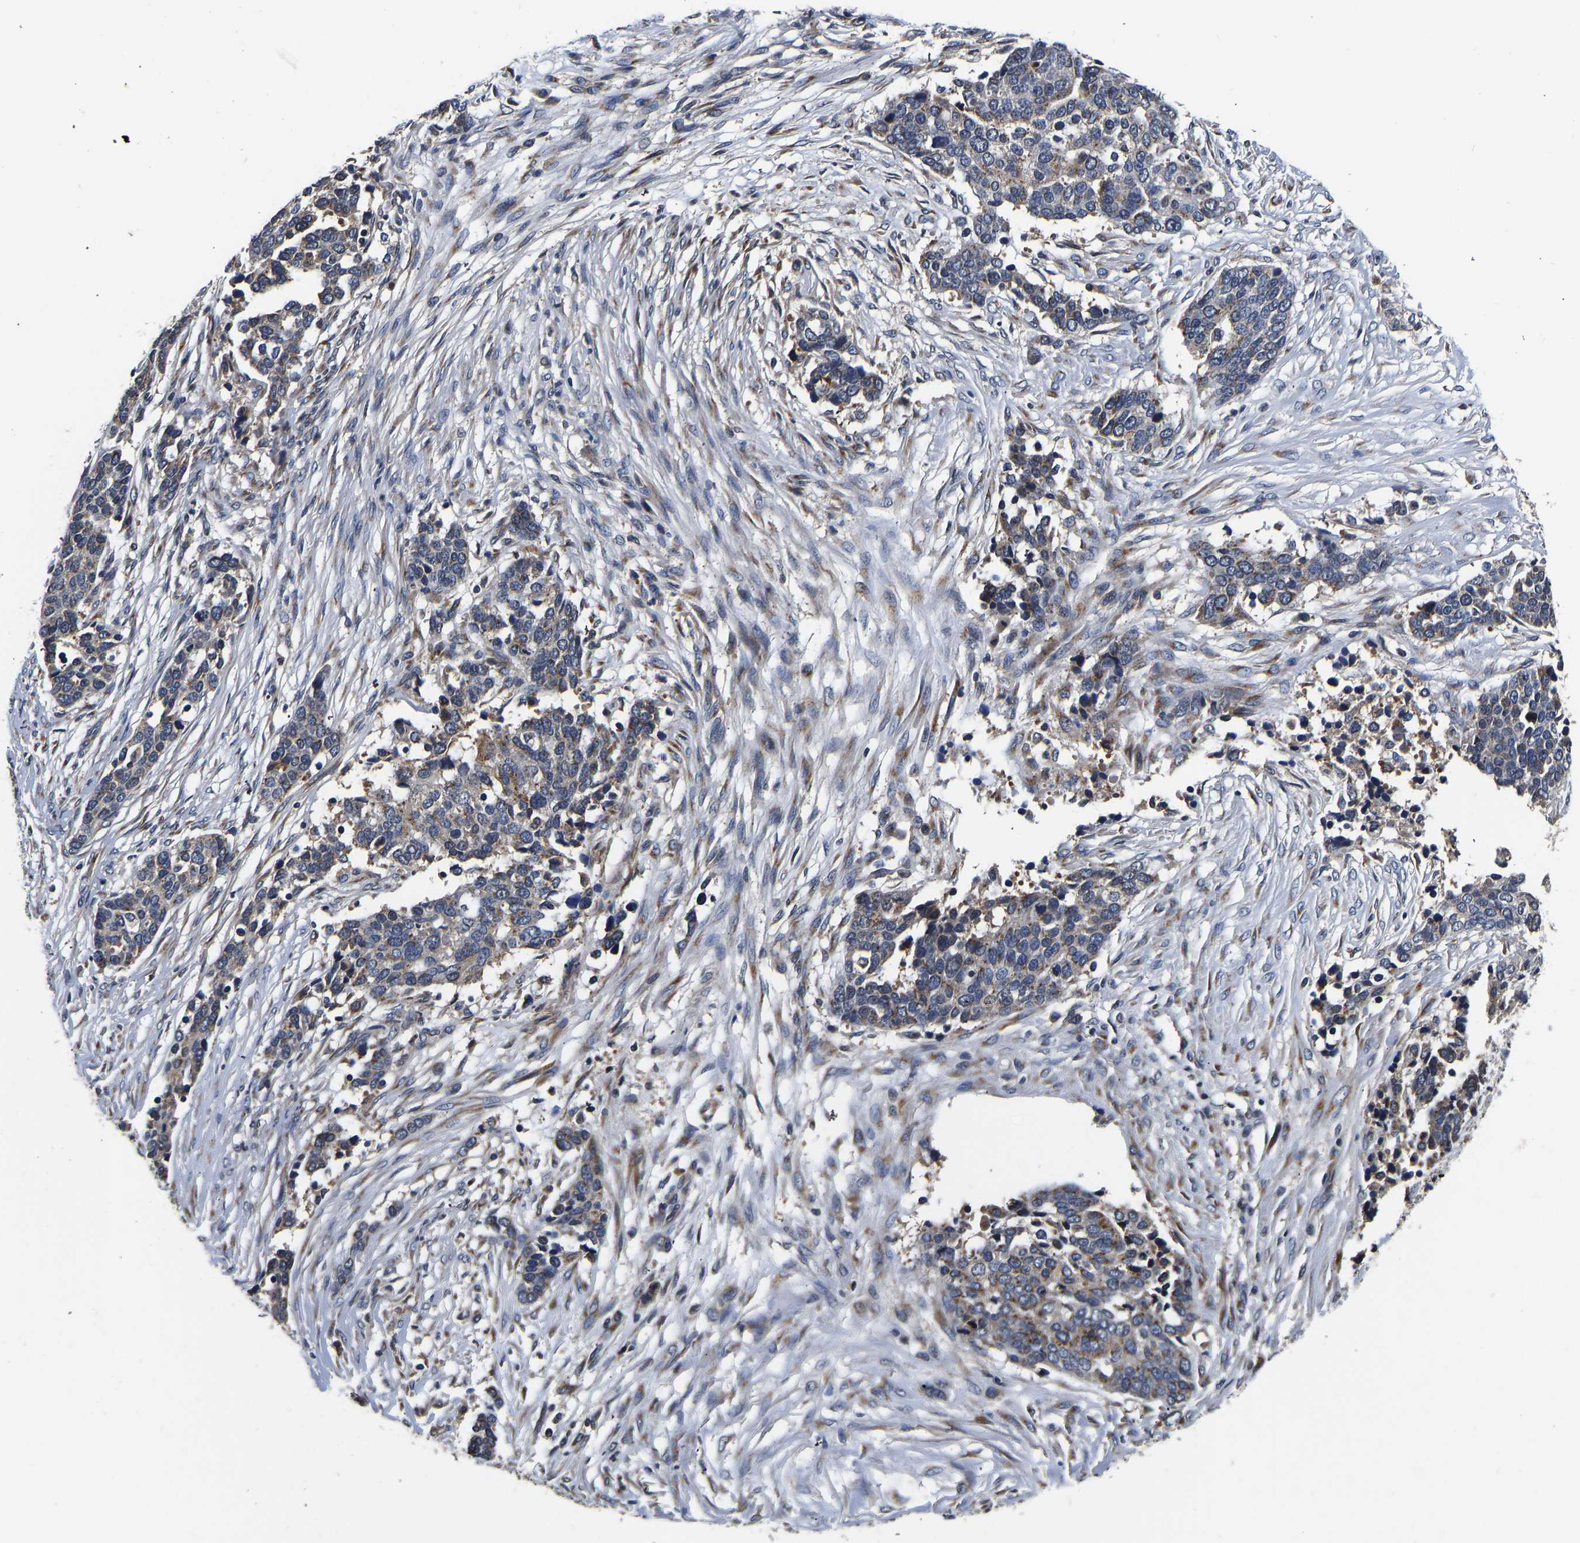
{"staining": {"intensity": "moderate", "quantity": "25%-75%", "location": "cytoplasmic/membranous"}, "tissue": "ovarian cancer", "cell_type": "Tumor cells", "image_type": "cancer", "snomed": [{"axis": "morphology", "description": "Cystadenocarcinoma, serous, NOS"}, {"axis": "topography", "description": "Ovary"}], "caption": "Serous cystadenocarcinoma (ovarian) stained with a brown dye demonstrates moderate cytoplasmic/membranous positive expression in approximately 25%-75% of tumor cells.", "gene": "RABAC1", "patient": {"sex": "female", "age": 44}}